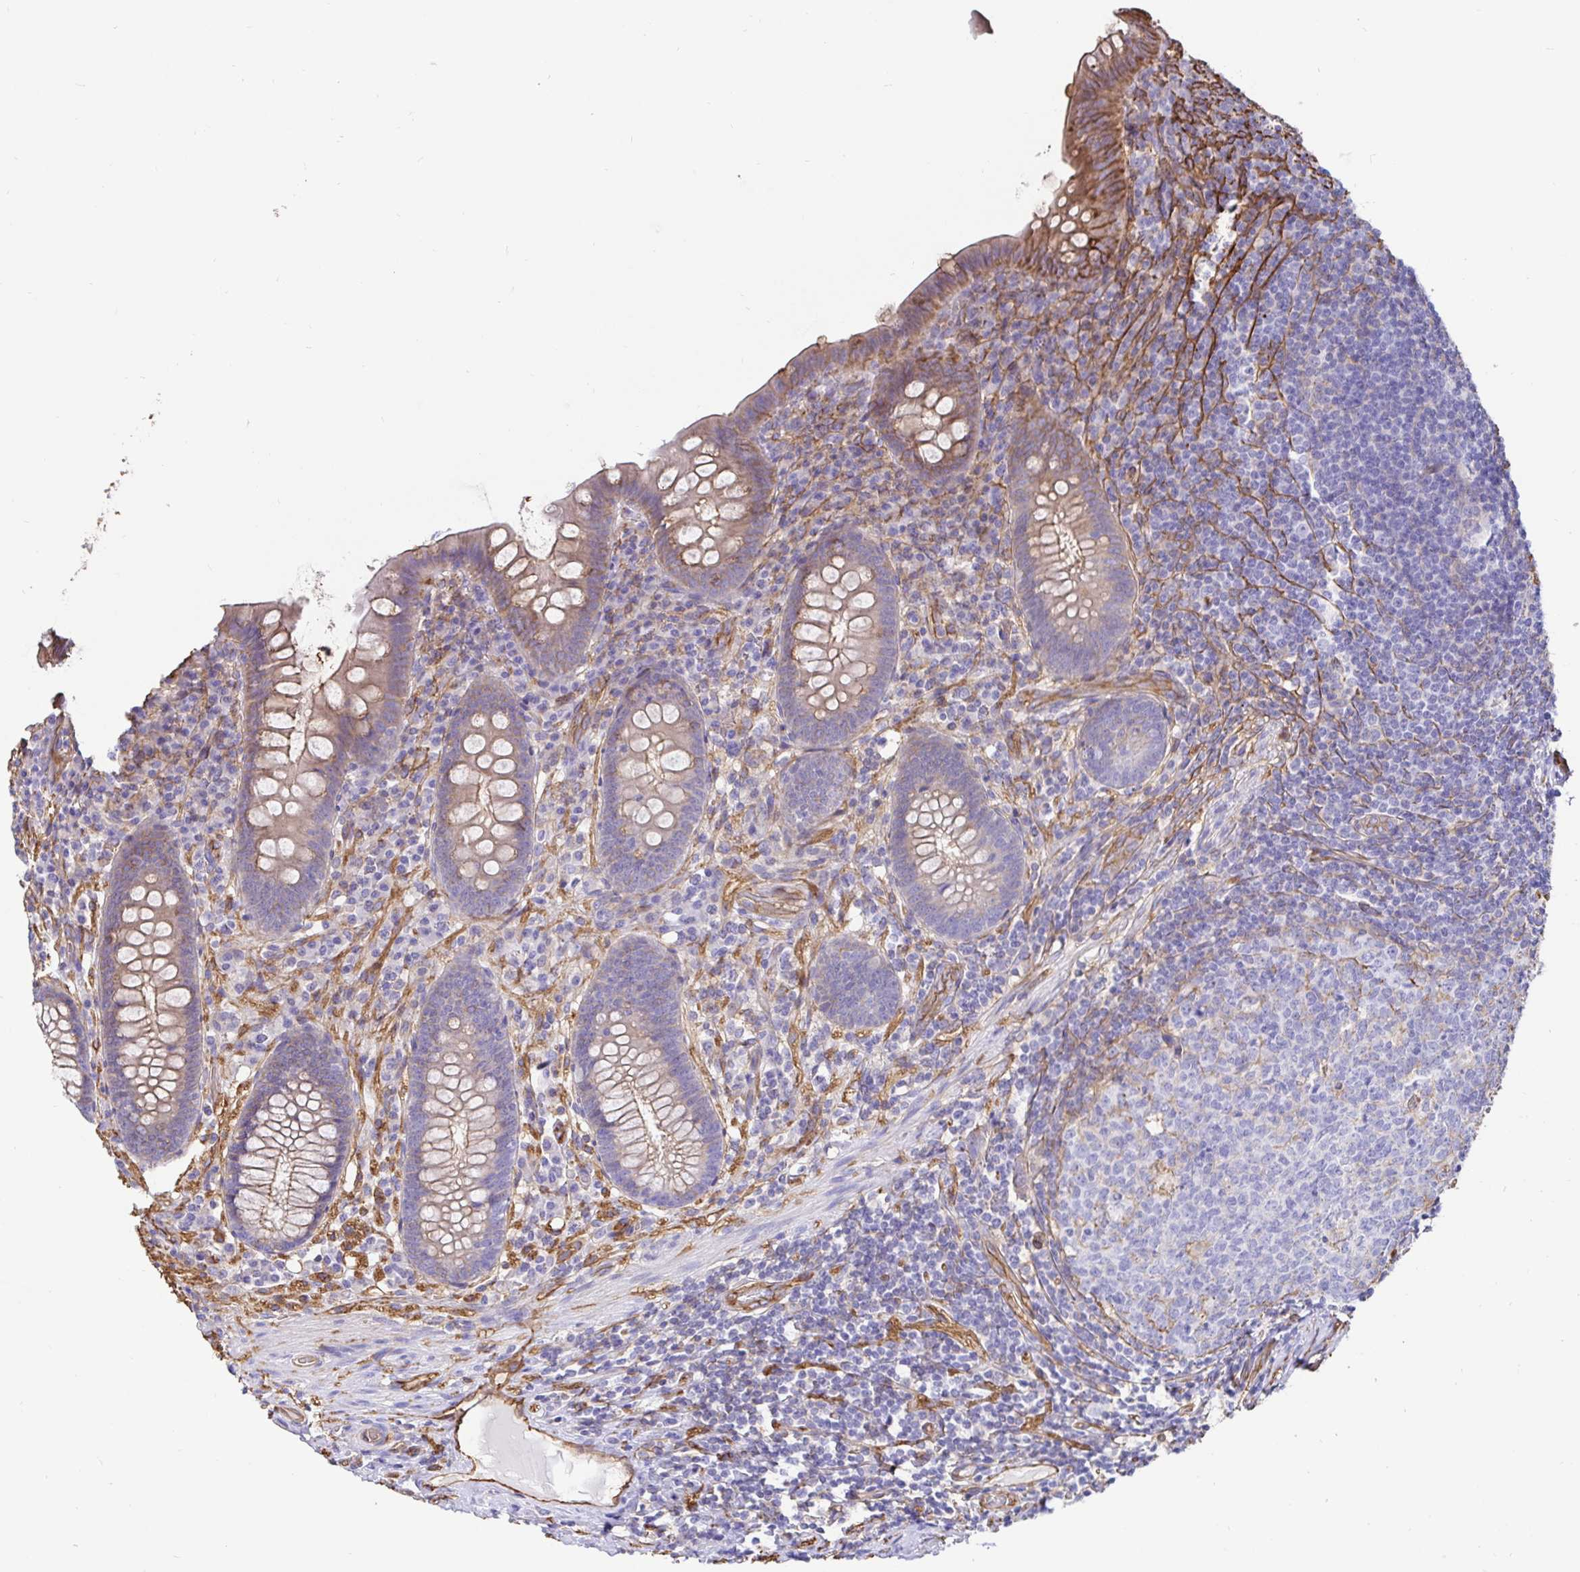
{"staining": {"intensity": "moderate", "quantity": "<25%", "location": "cytoplasmic/membranous"}, "tissue": "appendix", "cell_type": "Glandular cells", "image_type": "normal", "snomed": [{"axis": "morphology", "description": "Normal tissue, NOS"}, {"axis": "topography", "description": "Appendix"}], "caption": "This image demonstrates immunohistochemistry (IHC) staining of unremarkable human appendix, with low moderate cytoplasmic/membranous expression in about <25% of glandular cells.", "gene": "ANXA2", "patient": {"sex": "male", "age": 71}}